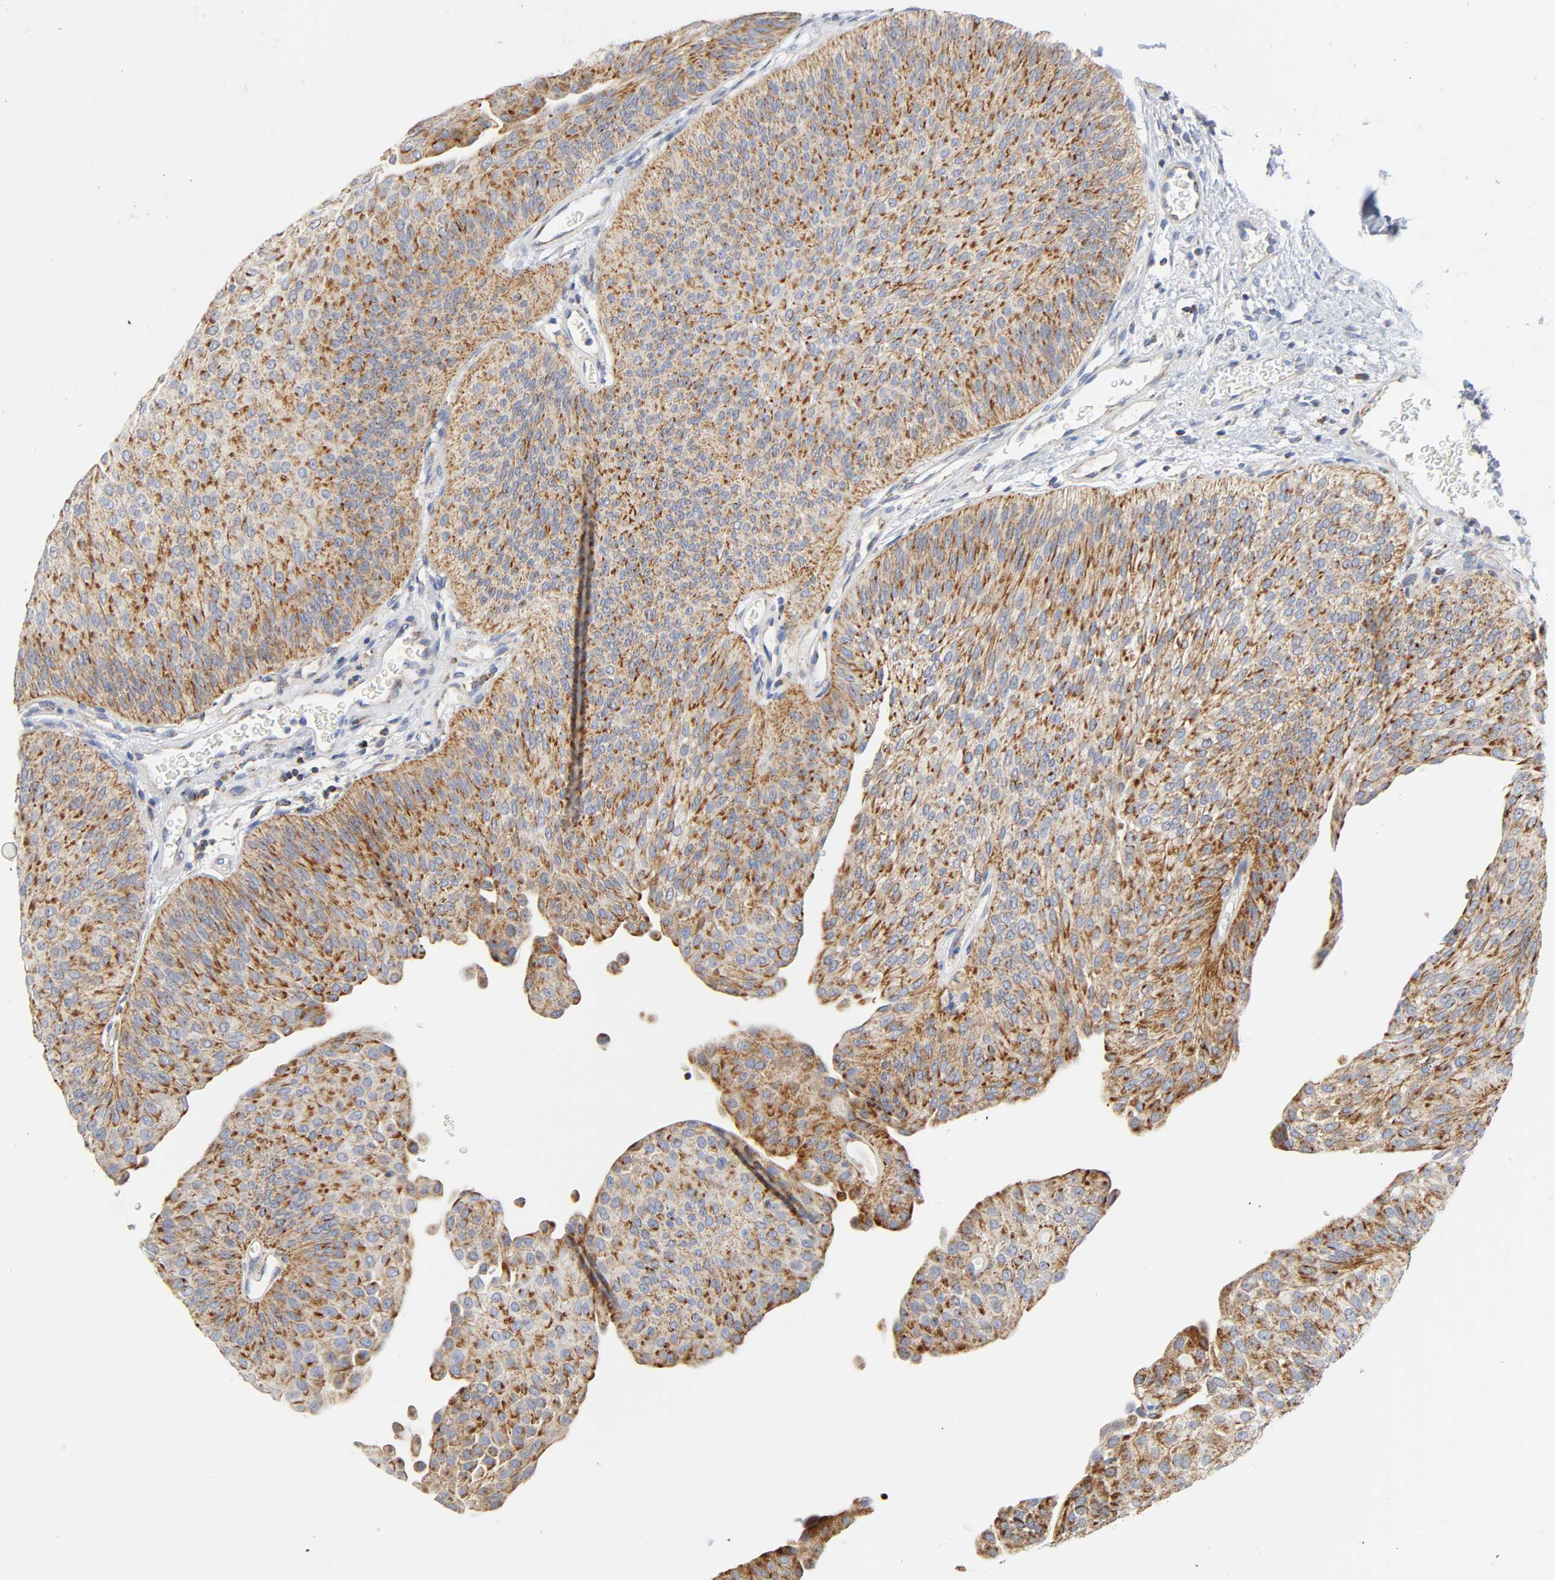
{"staining": {"intensity": "strong", "quantity": ">75%", "location": "cytoplasmic/membranous"}, "tissue": "urothelial cancer", "cell_type": "Tumor cells", "image_type": "cancer", "snomed": [{"axis": "morphology", "description": "Urothelial carcinoma, Low grade"}, {"axis": "topography", "description": "Urinary bladder"}], "caption": "Immunohistochemistry image of neoplastic tissue: human urothelial carcinoma (low-grade) stained using immunohistochemistry (IHC) shows high levels of strong protein expression localized specifically in the cytoplasmic/membranous of tumor cells, appearing as a cytoplasmic/membranous brown color.", "gene": "BAK1", "patient": {"sex": "female", "age": 60}}